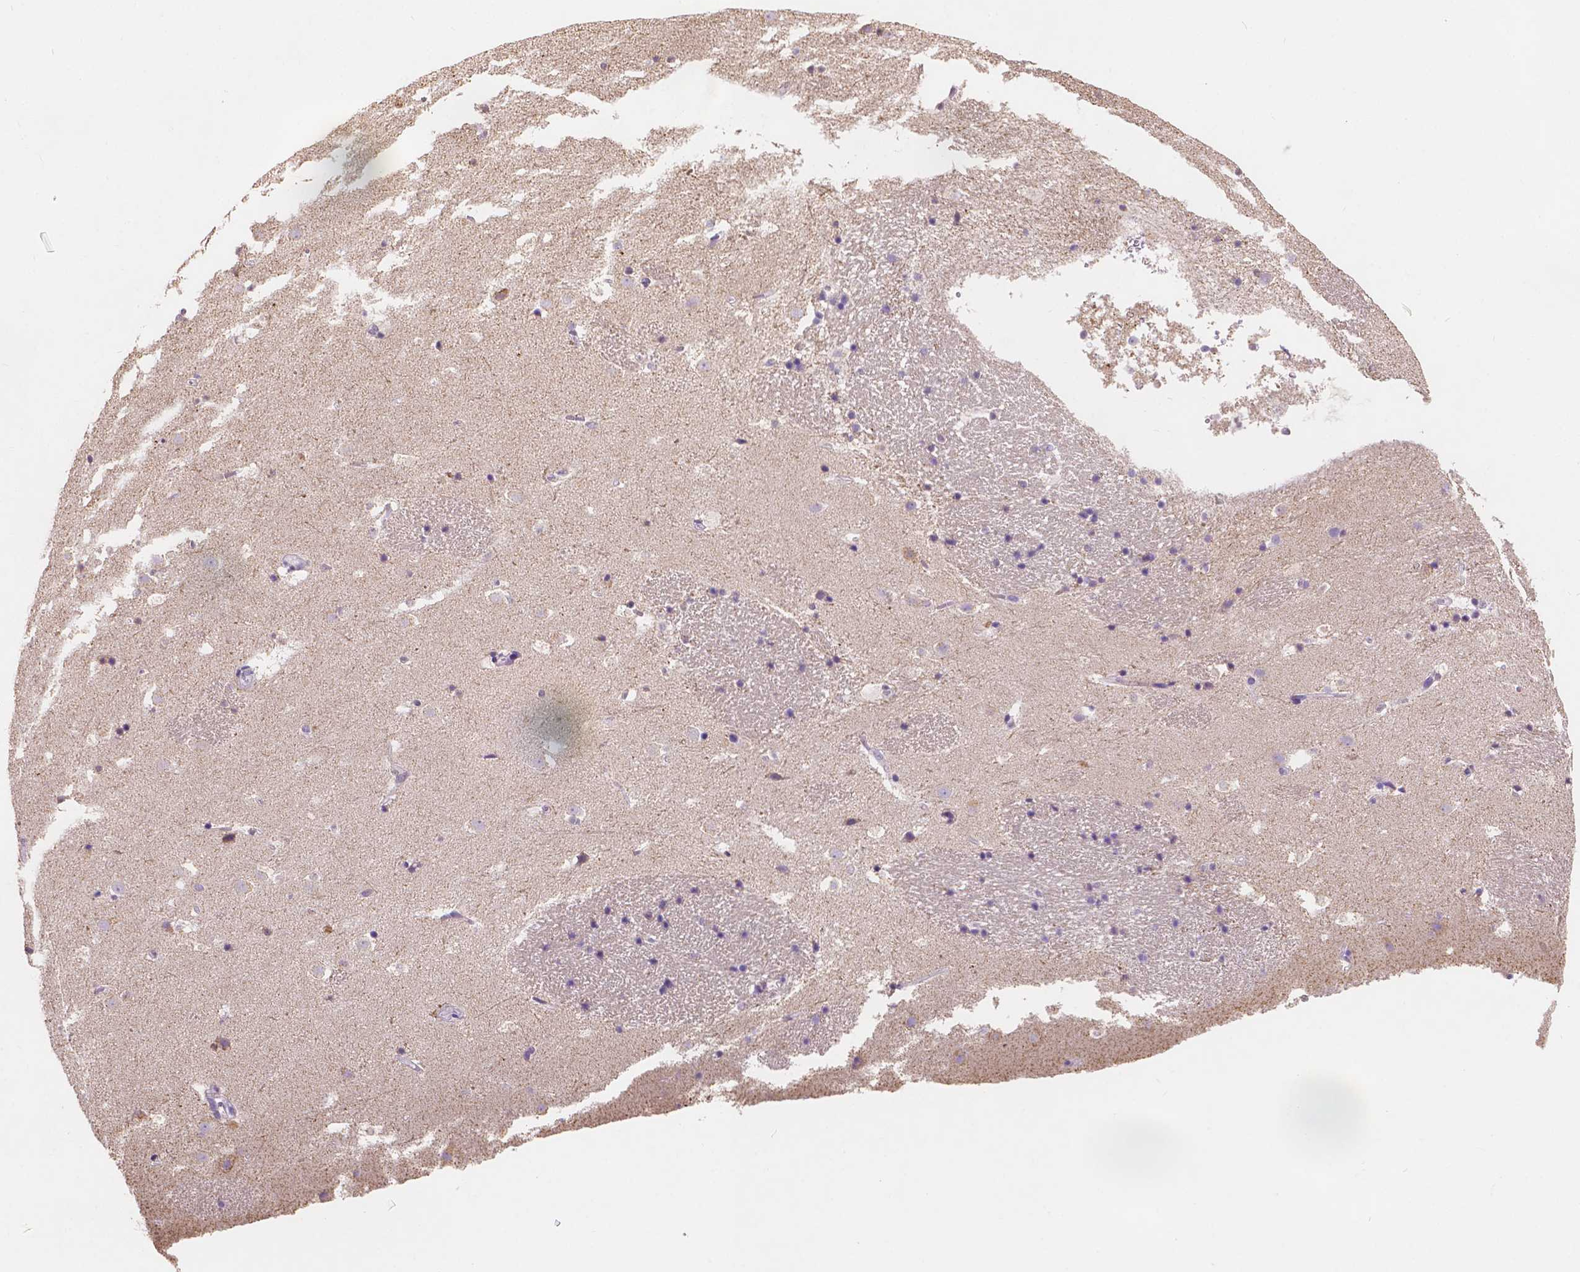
{"staining": {"intensity": "negative", "quantity": "none", "location": "none"}, "tissue": "caudate", "cell_type": "Glial cells", "image_type": "normal", "snomed": [{"axis": "morphology", "description": "Normal tissue, NOS"}, {"axis": "topography", "description": "Lateral ventricle wall"}], "caption": "IHC image of normal caudate stained for a protein (brown), which demonstrates no staining in glial cells. (DAB immunohistochemistry (IHC) visualized using brightfield microscopy, high magnification).", "gene": "TMEM130", "patient": {"sex": "male", "age": 37}}